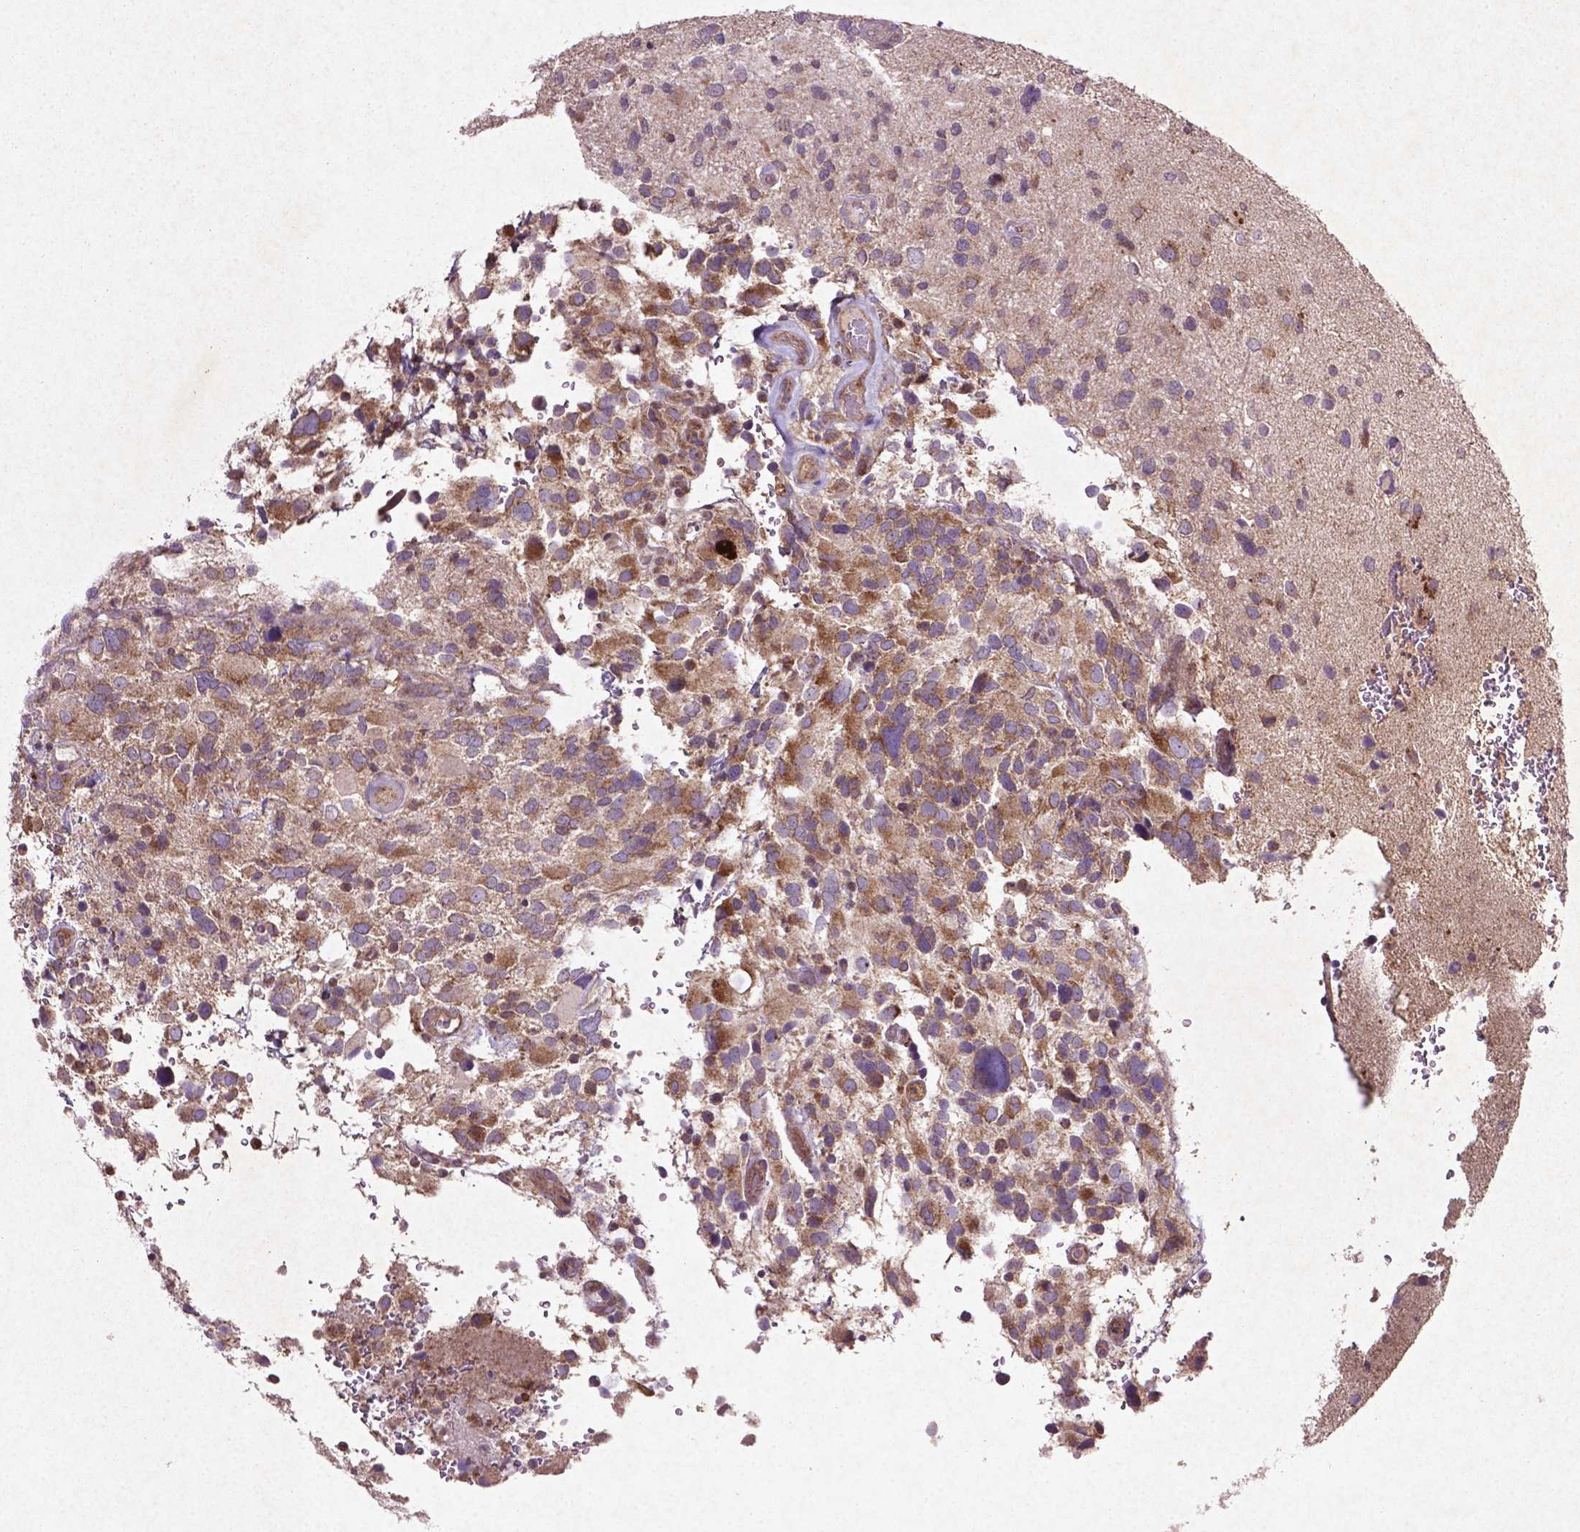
{"staining": {"intensity": "moderate", "quantity": "<25%", "location": "cytoplasmic/membranous"}, "tissue": "glioma", "cell_type": "Tumor cells", "image_type": "cancer", "snomed": [{"axis": "morphology", "description": "Glioma, malignant, Low grade"}, {"axis": "topography", "description": "Brain"}], "caption": "A brown stain labels moderate cytoplasmic/membranous staining of a protein in glioma tumor cells. Nuclei are stained in blue.", "gene": "MTOR", "patient": {"sex": "female", "age": 32}}